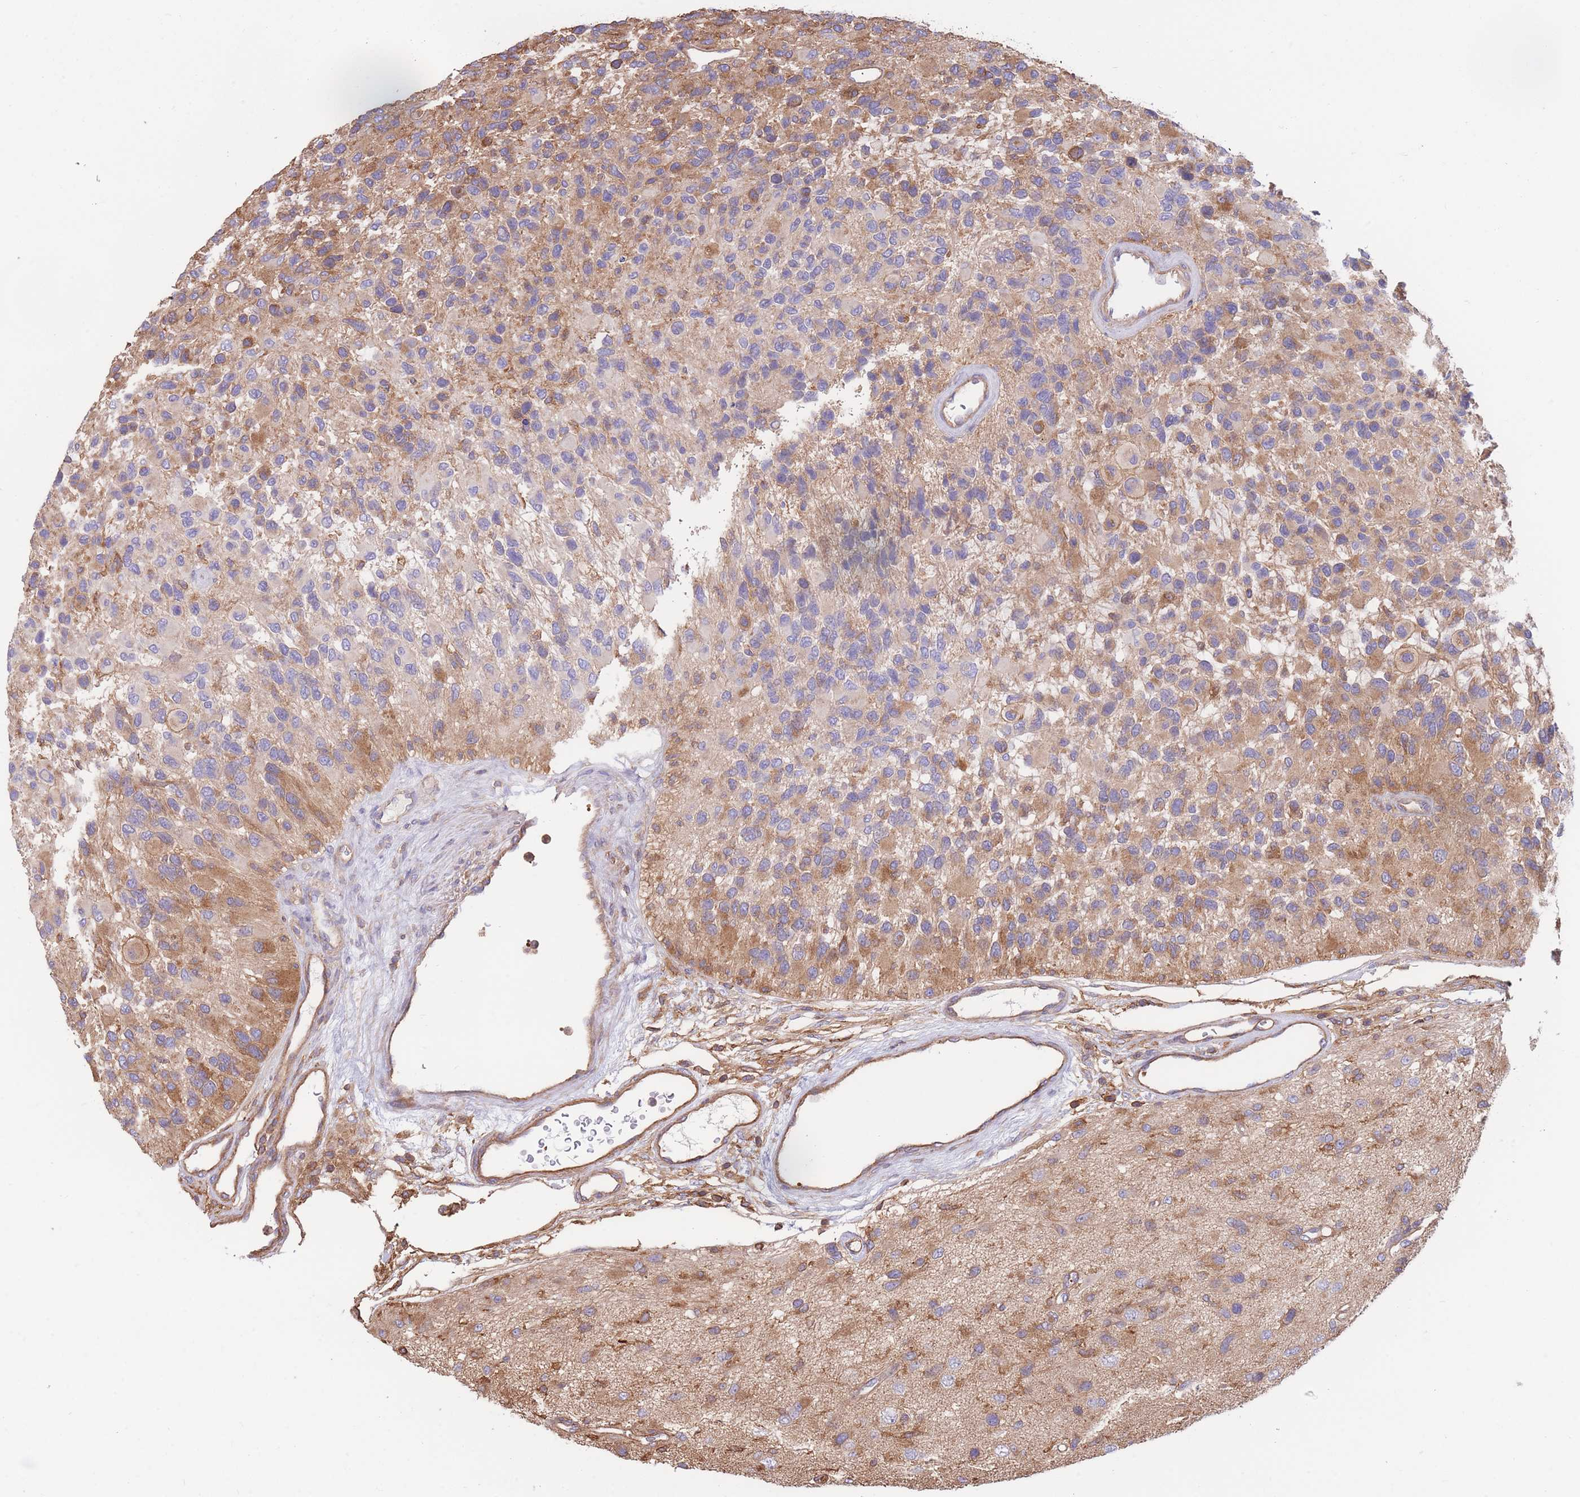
{"staining": {"intensity": "moderate", "quantity": ">75%", "location": "cytoplasmic/membranous"}, "tissue": "glioma", "cell_type": "Tumor cells", "image_type": "cancer", "snomed": [{"axis": "morphology", "description": "Glioma, malignant, High grade"}, {"axis": "topography", "description": "Brain"}], "caption": "A brown stain labels moderate cytoplasmic/membranous expression of a protein in glioma tumor cells. The staining was performed using DAB, with brown indicating positive protein expression. Nuclei are stained blue with hematoxylin.", "gene": "LRRN4CL", "patient": {"sex": "male", "age": 77}}